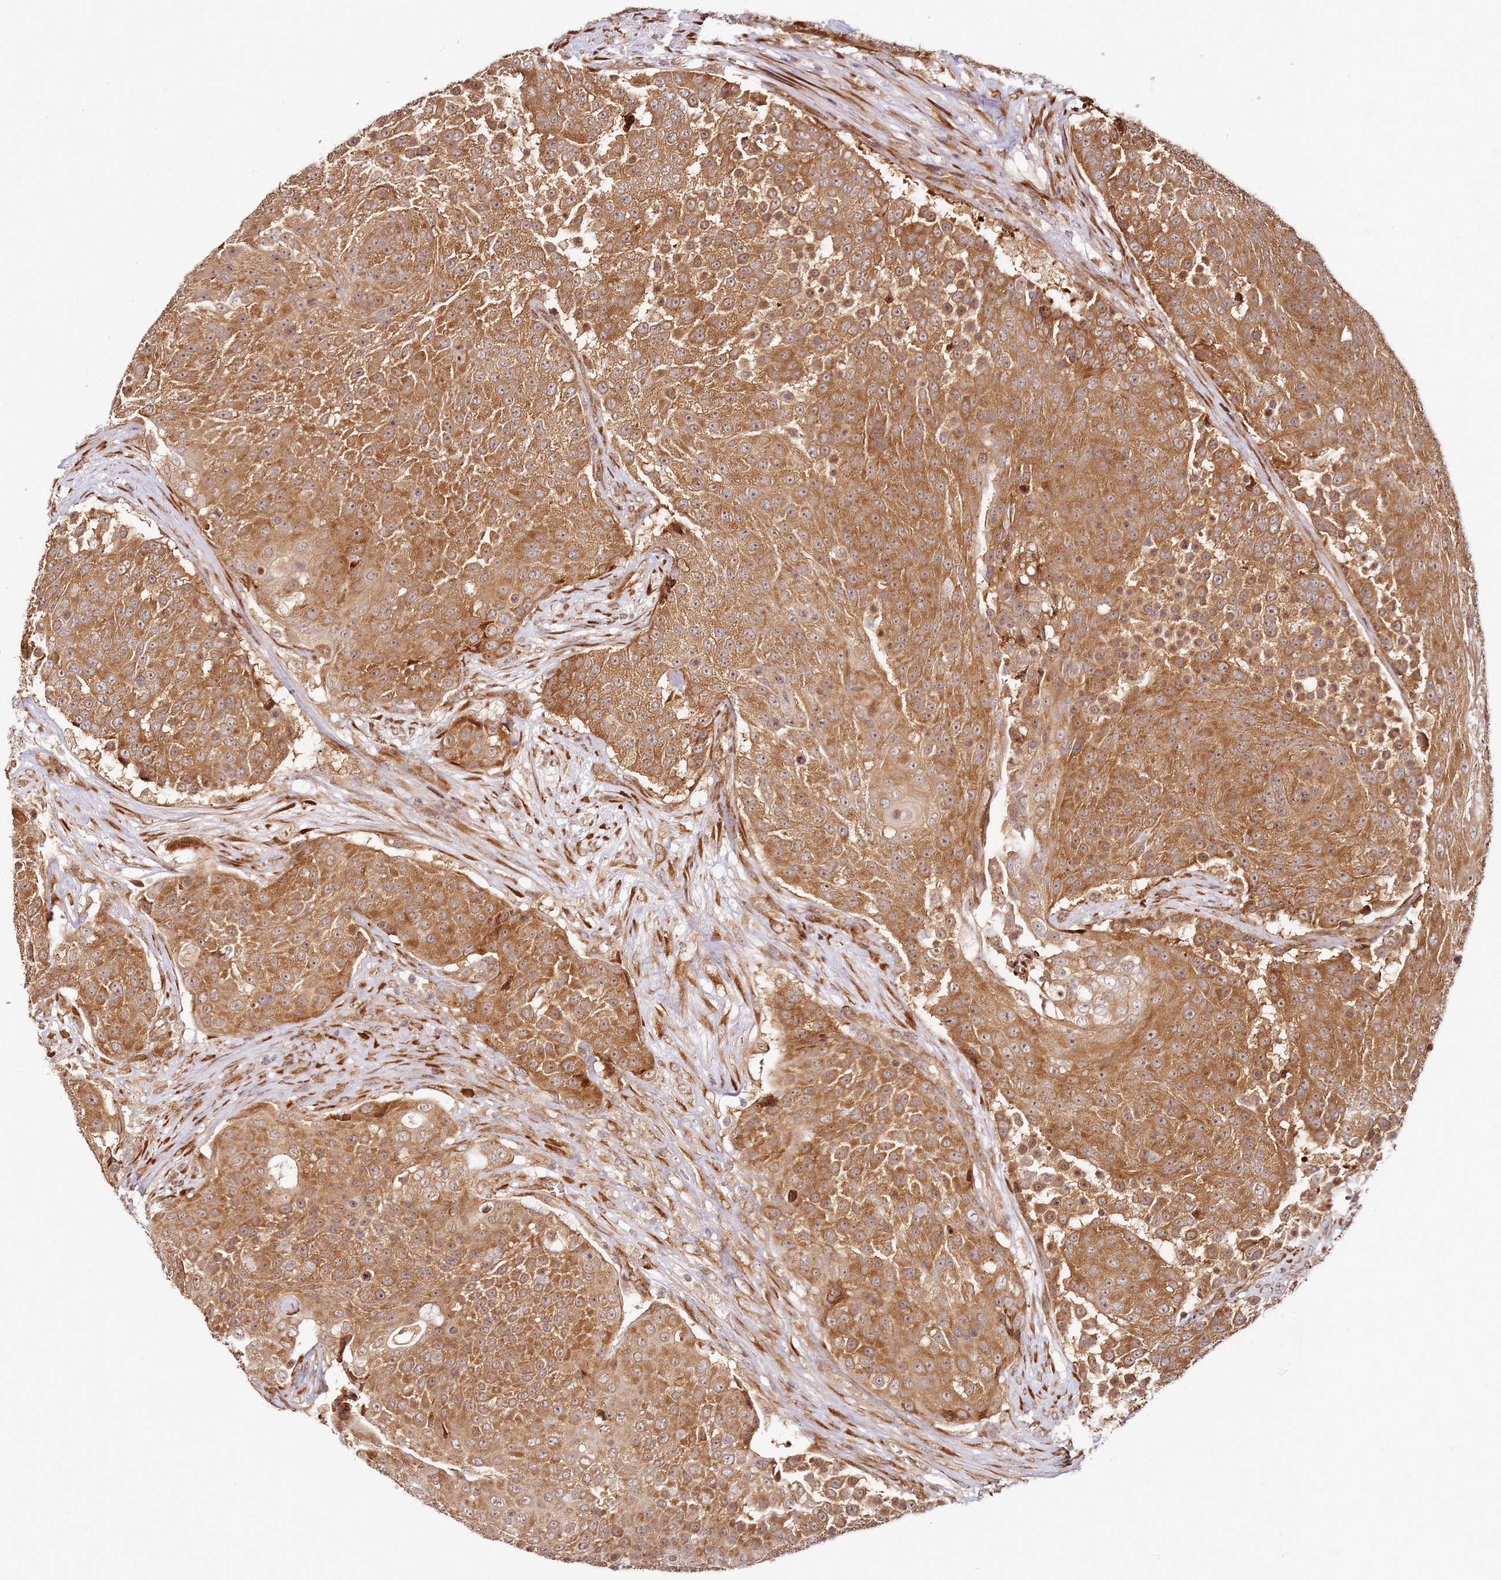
{"staining": {"intensity": "moderate", "quantity": ">75%", "location": "cytoplasmic/membranous"}, "tissue": "urothelial cancer", "cell_type": "Tumor cells", "image_type": "cancer", "snomed": [{"axis": "morphology", "description": "Urothelial carcinoma, High grade"}, {"axis": "topography", "description": "Urinary bladder"}], "caption": "DAB (3,3'-diaminobenzidine) immunohistochemical staining of human urothelial cancer exhibits moderate cytoplasmic/membranous protein positivity in about >75% of tumor cells. (IHC, brightfield microscopy, high magnification).", "gene": "RPS3A", "patient": {"sex": "female", "age": 63}}